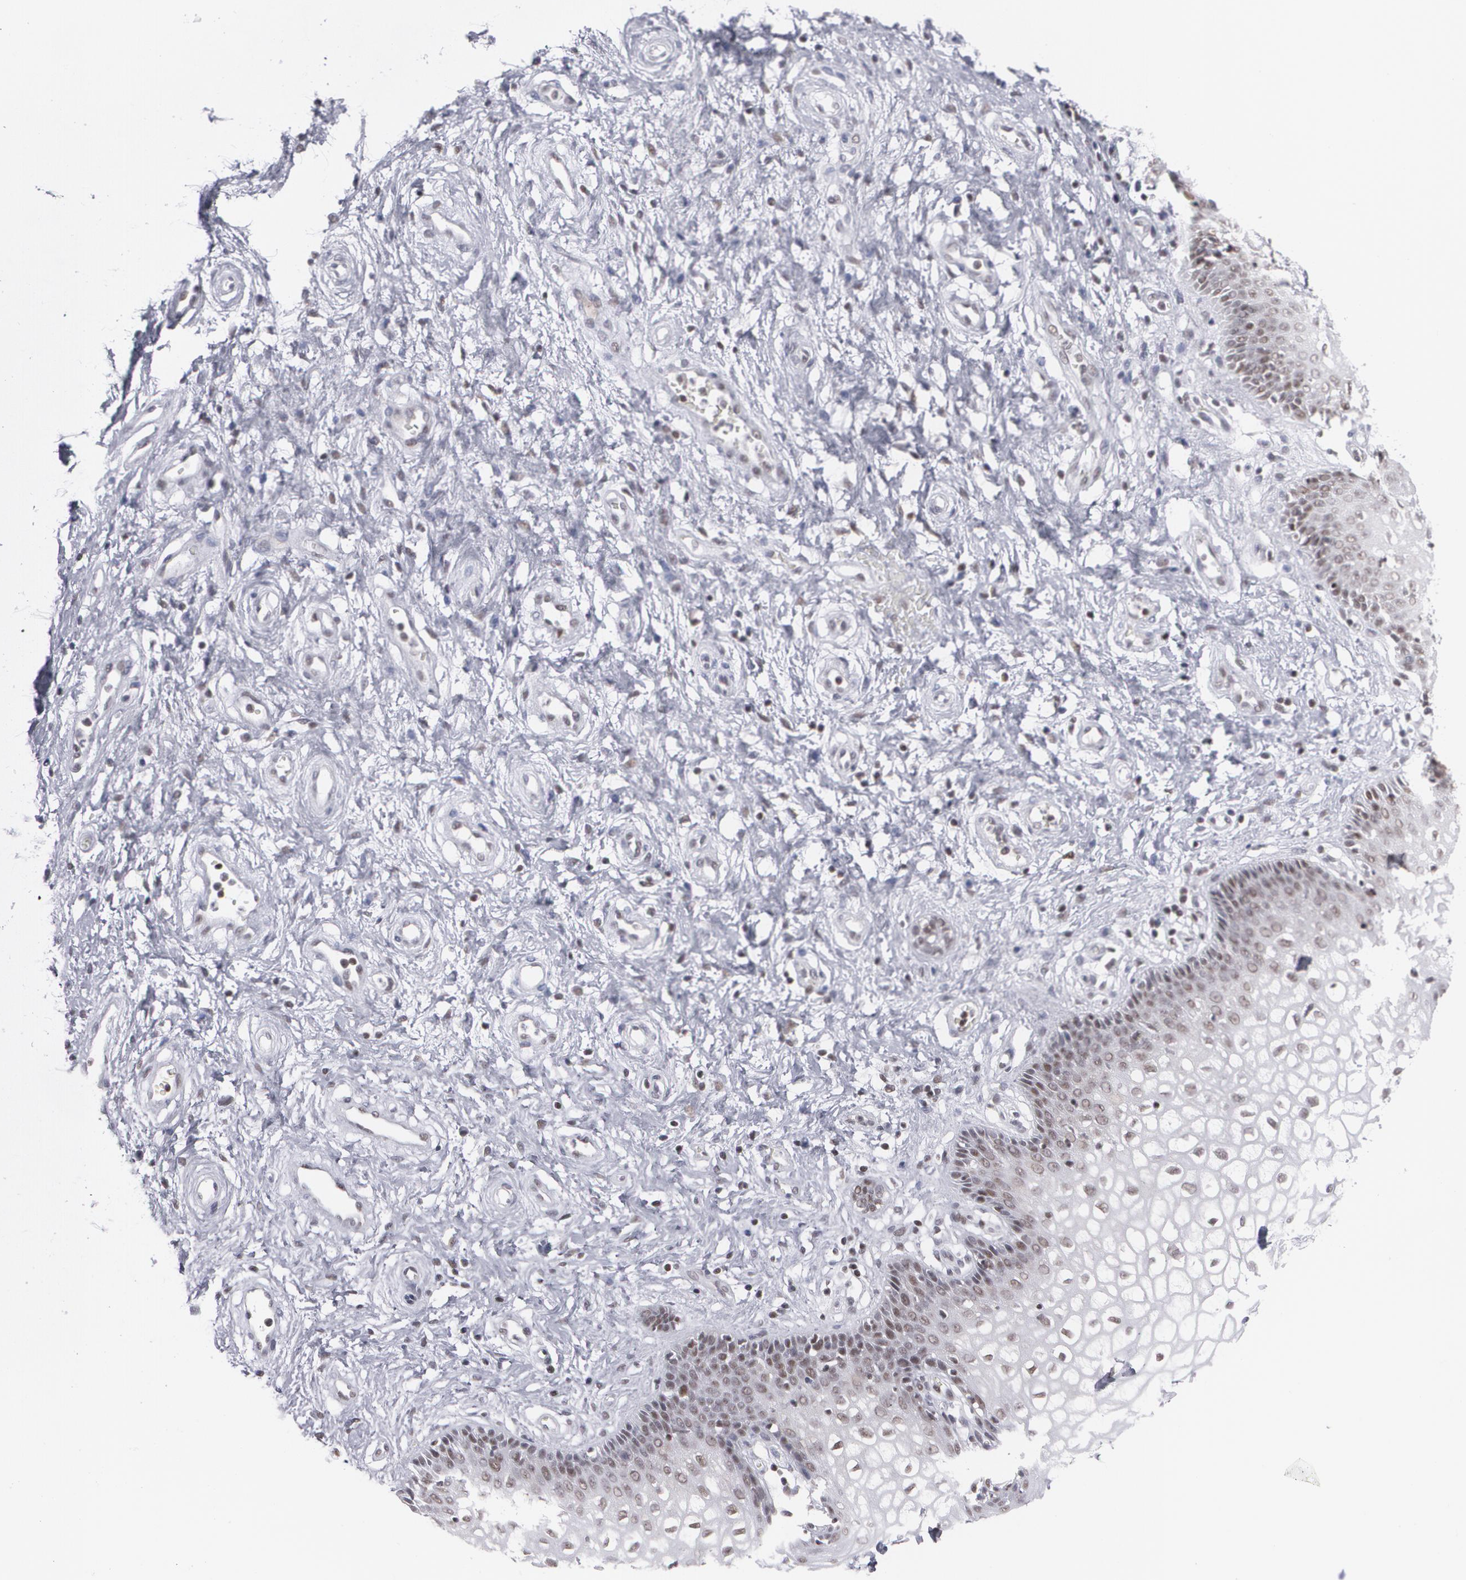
{"staining": {"intensity": "moderate", "quantity": "25%-75%", "location": "nuclear"}, "tissue": "vagina", "cell_type": "Squamous epithelial cells", "image_type": "normal", "snomed": [{"axis": "morphology", "description": "Normal tissue, NOS"}, {"axis": "topography", "description": "Vagina"}], "caption": "Approximately 25%-75% of squamous epithelial cells in benign vagina exhibit moderate nuclear protein staining as visualized by brown immunohistochemical staining.", "gene": "MCL1", "patient": {"sex": "female", "age": 34}}